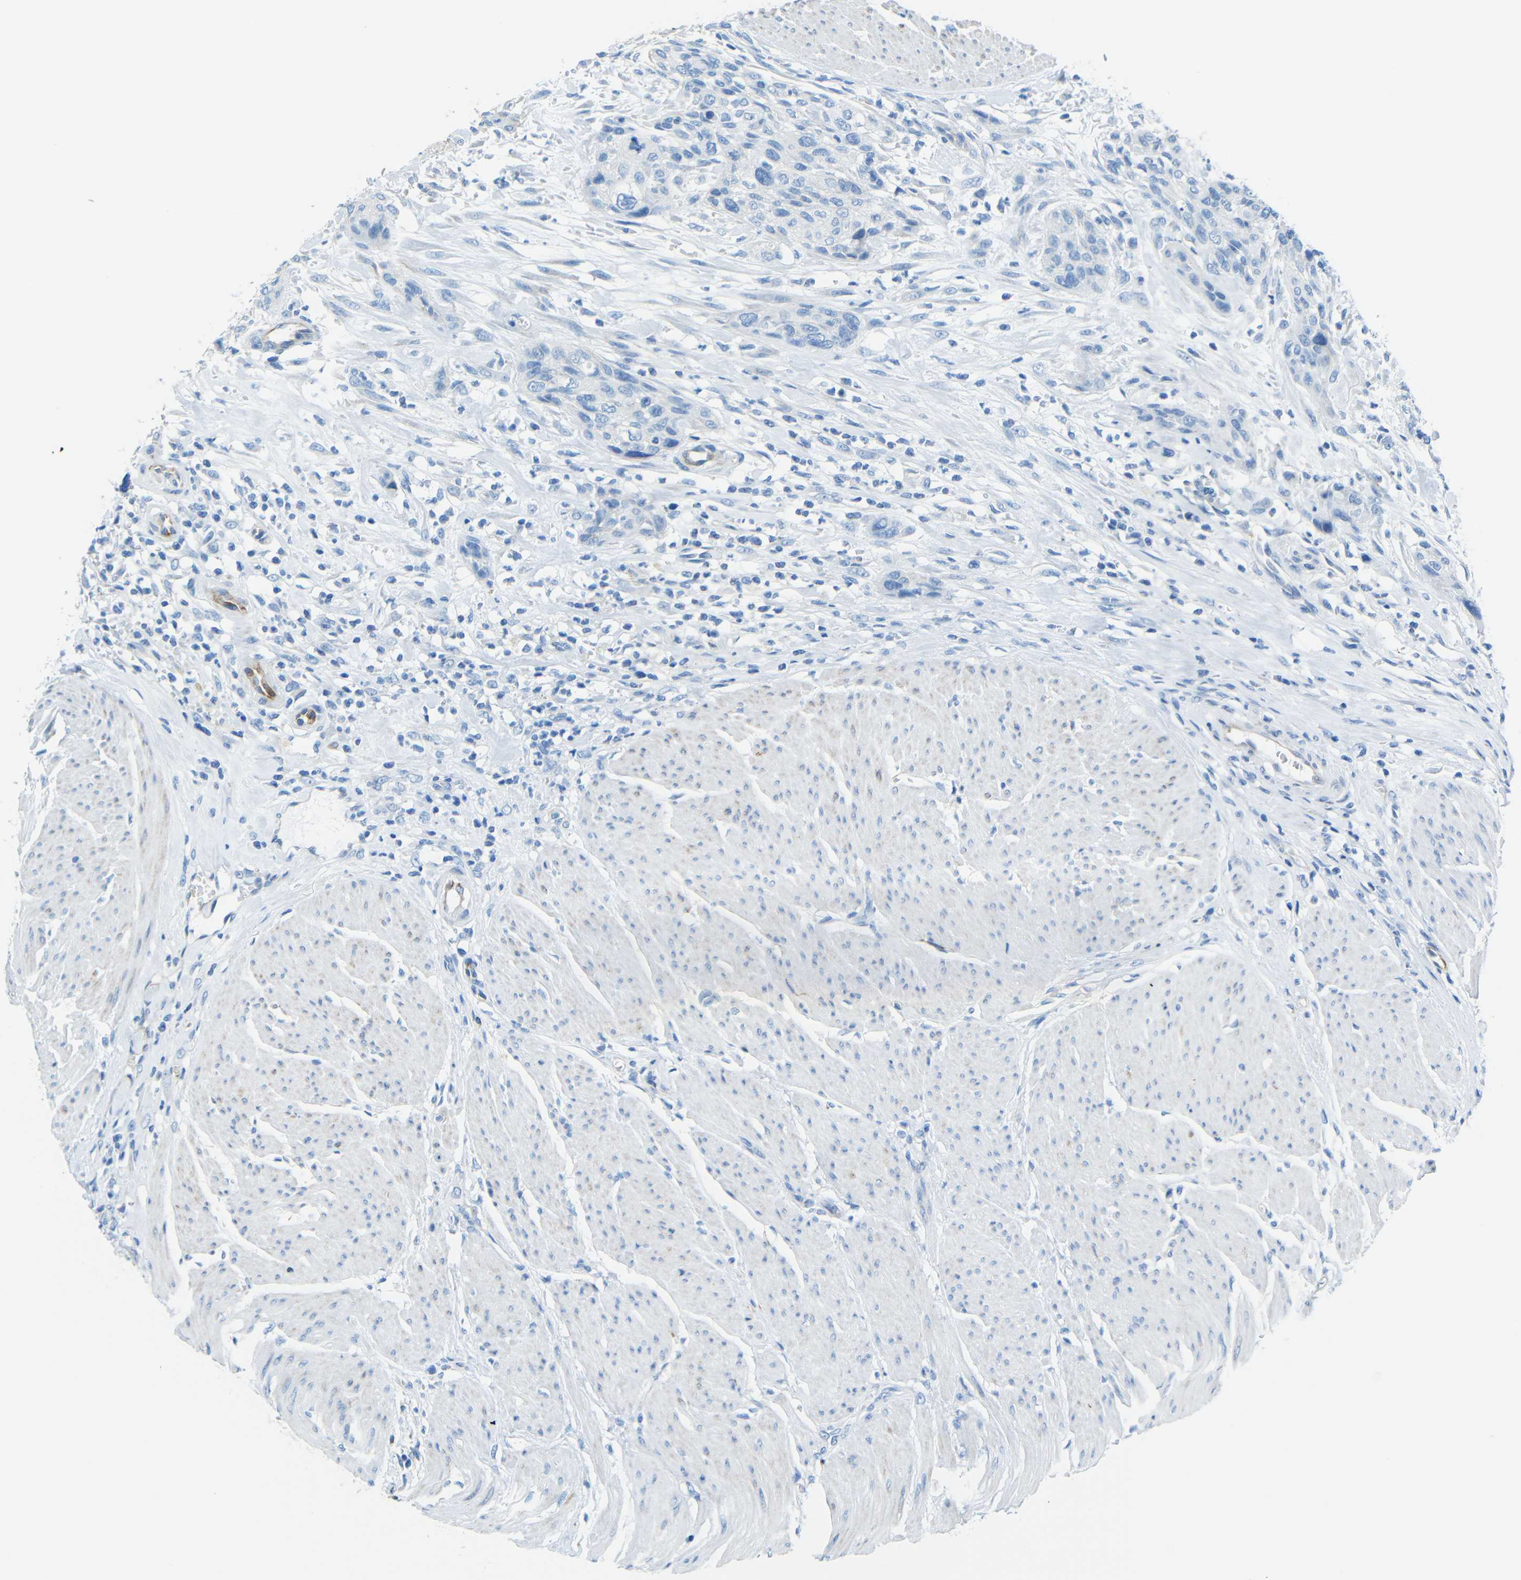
{"staining": {"intensity": "negative", "quantity": "none", "location": "none"}, "tissue": "urothelial cancer", "cell_type": "Tumor cells", "image_type": "cancer", "snomed": [{"axis": "morphology", "description": "Urothelial carcinoma, High grade"}, {"axis": "topography", "description": "Urinary bladder"}], "caption": "A micrograph of human high-grade urothelial carcinoma is negative for staining in tumor cells.", "gene": "TUBB4B", "patient": {"sex": "male", "age": 35}}